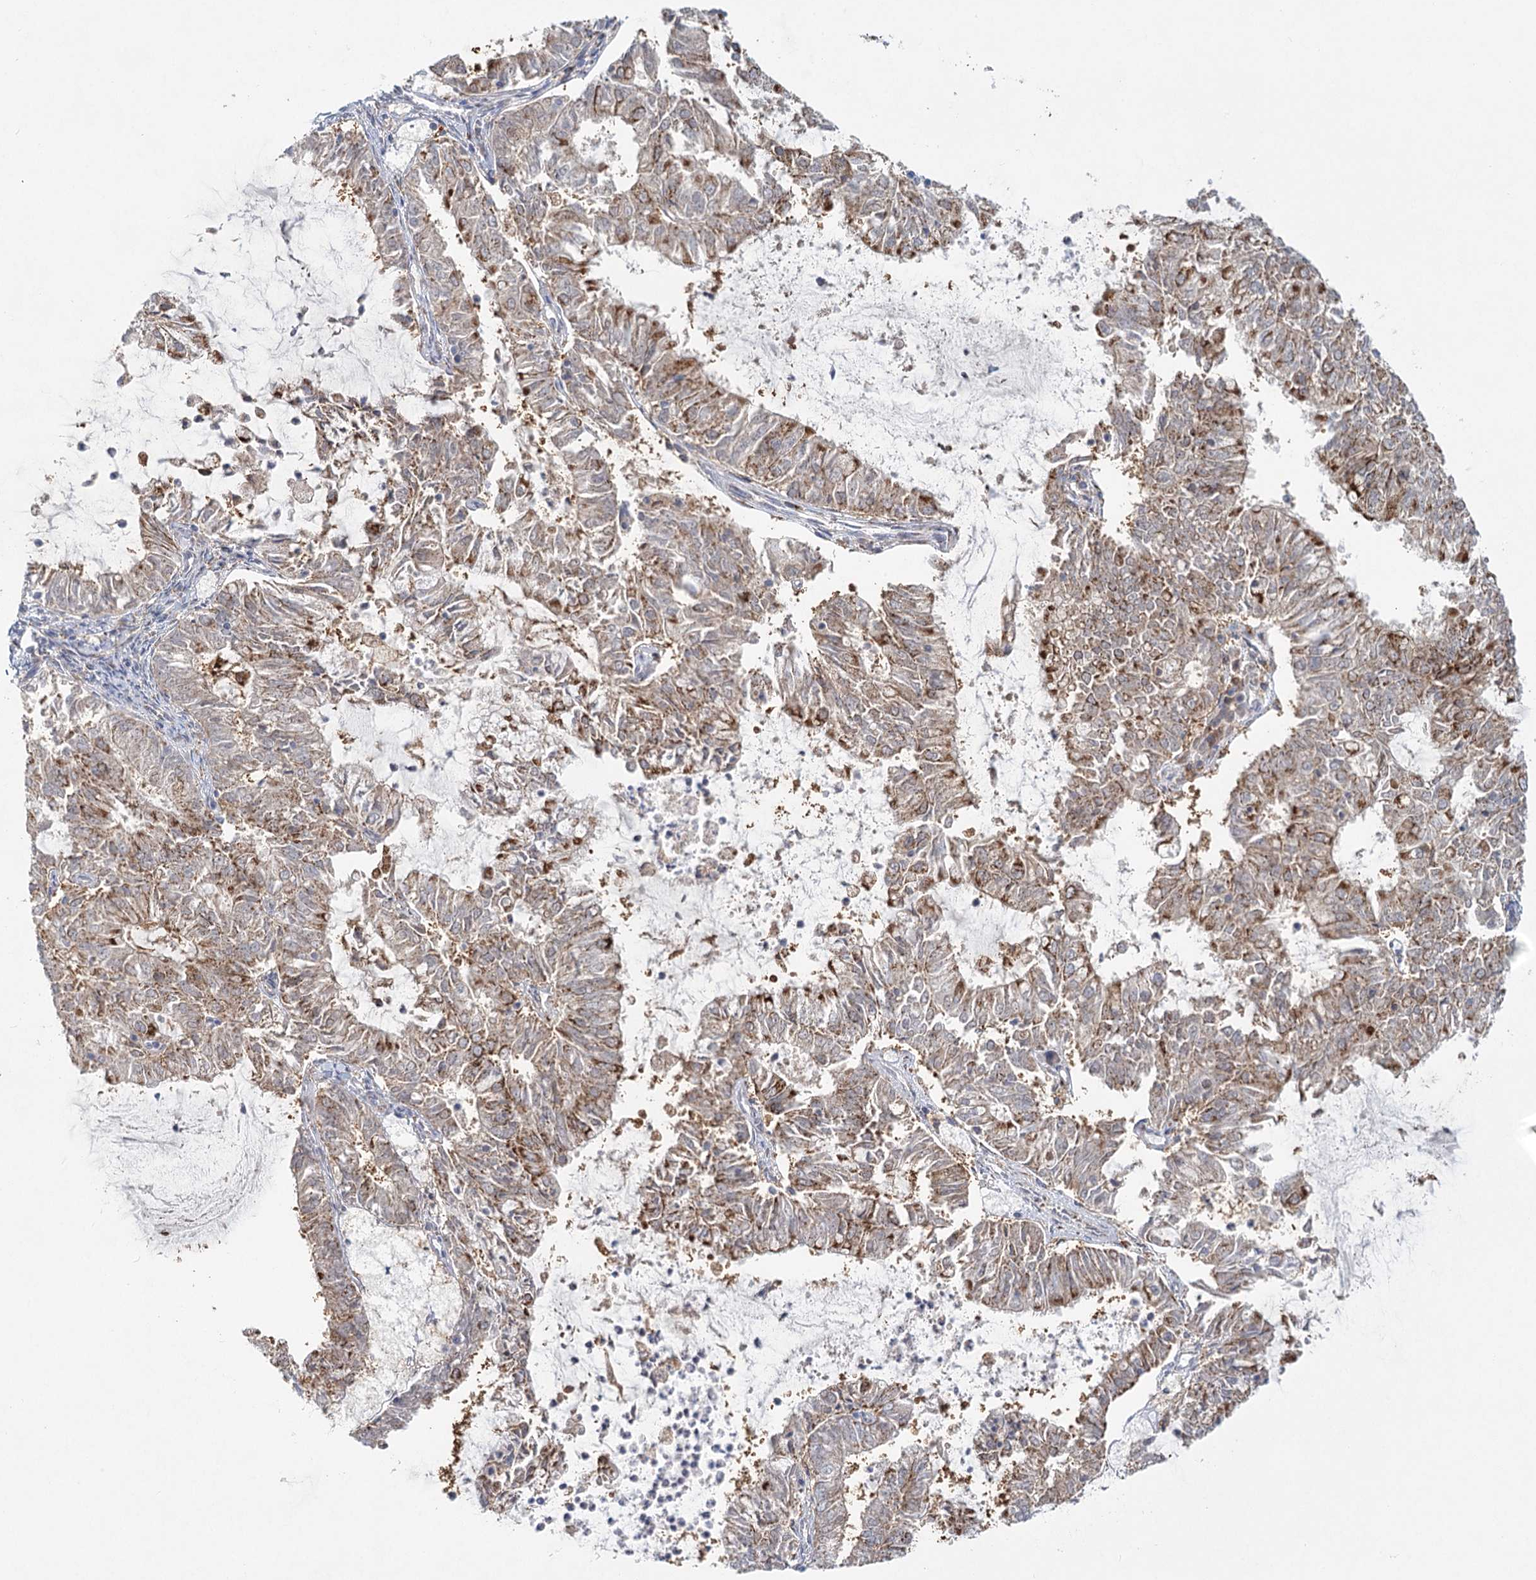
{"staining": {"intensity": "strong", "quantity": "25%-75%", "location": "cytoplasmic/membranous"}, "tissue": "endometrial cancer", "cell_type": "Tumor cells", "image_type": "cancer", "snomed": [{"axis": "morphology", "description": "Adenocarcinoma, NOS"}, {"axis": "topography", "description": "Endometrium"}], "caption": "Endometrial adenocarcinoma stained for a protein (brown) shows strong cytoplasmic/membranous positive expression in approximately 25%-75% of tumor cells.", "gene": "TAS1R1", "patient": {"sex": "female", "age": 57}}